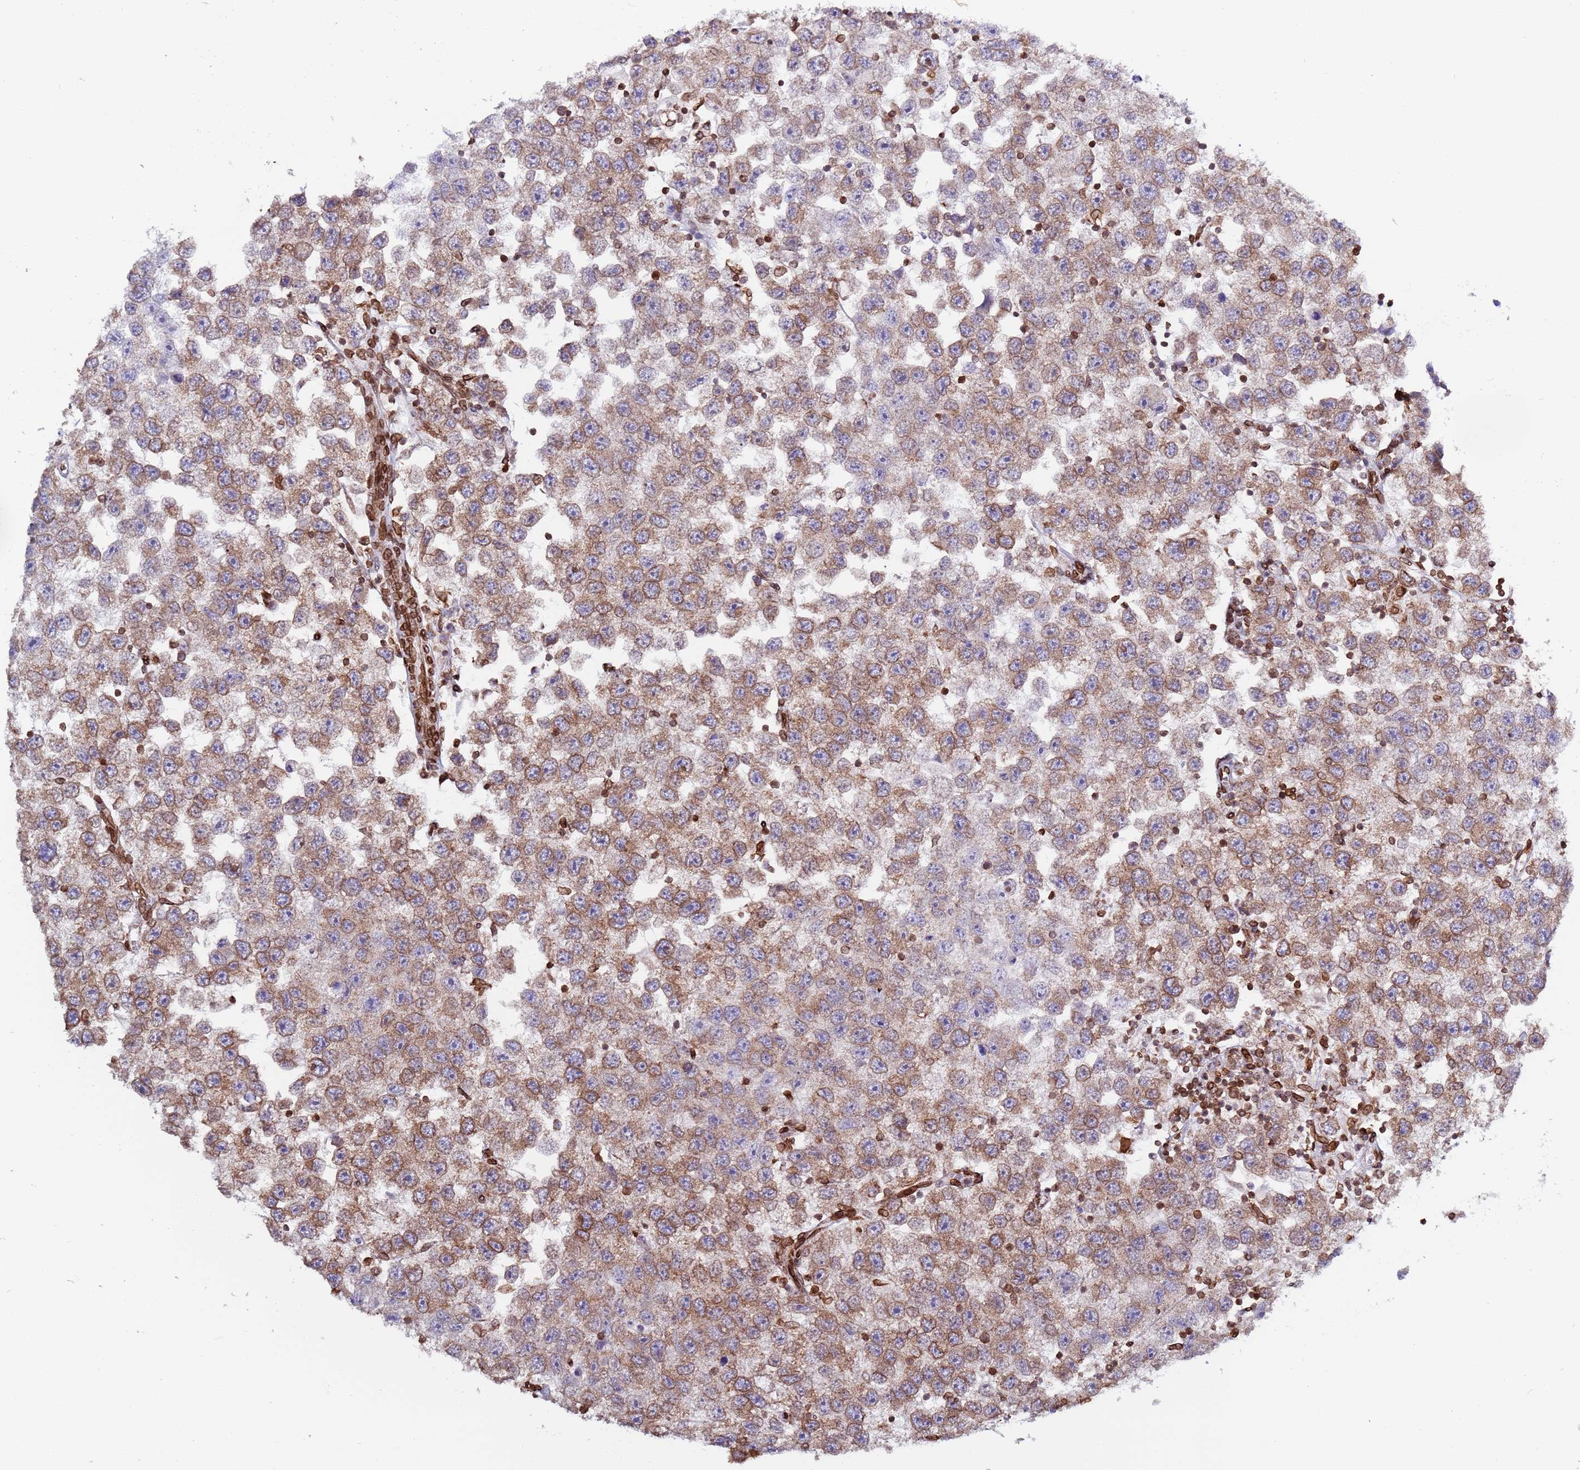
{"staining": {"intensity": "moderate", "quantity": ">75%", "location": "cytoplasmic/membranous"}, "tissue": "testis cancer", "cell_type": "Tumor cells", "image_type": "cancer", "snomed": [{"axis": "morphology", "description": "Seminoma, NOS"}, {"axis": "topography", "description": "Testis"}], "caption": "The micrograph displays staining of testis seminoma, revealing moderate cytoplasmic/membranous protein expression (brown color) within tumor cells.", "gene": "TOR1AIP1", "patient": {"sex": "male", "age": 26}}